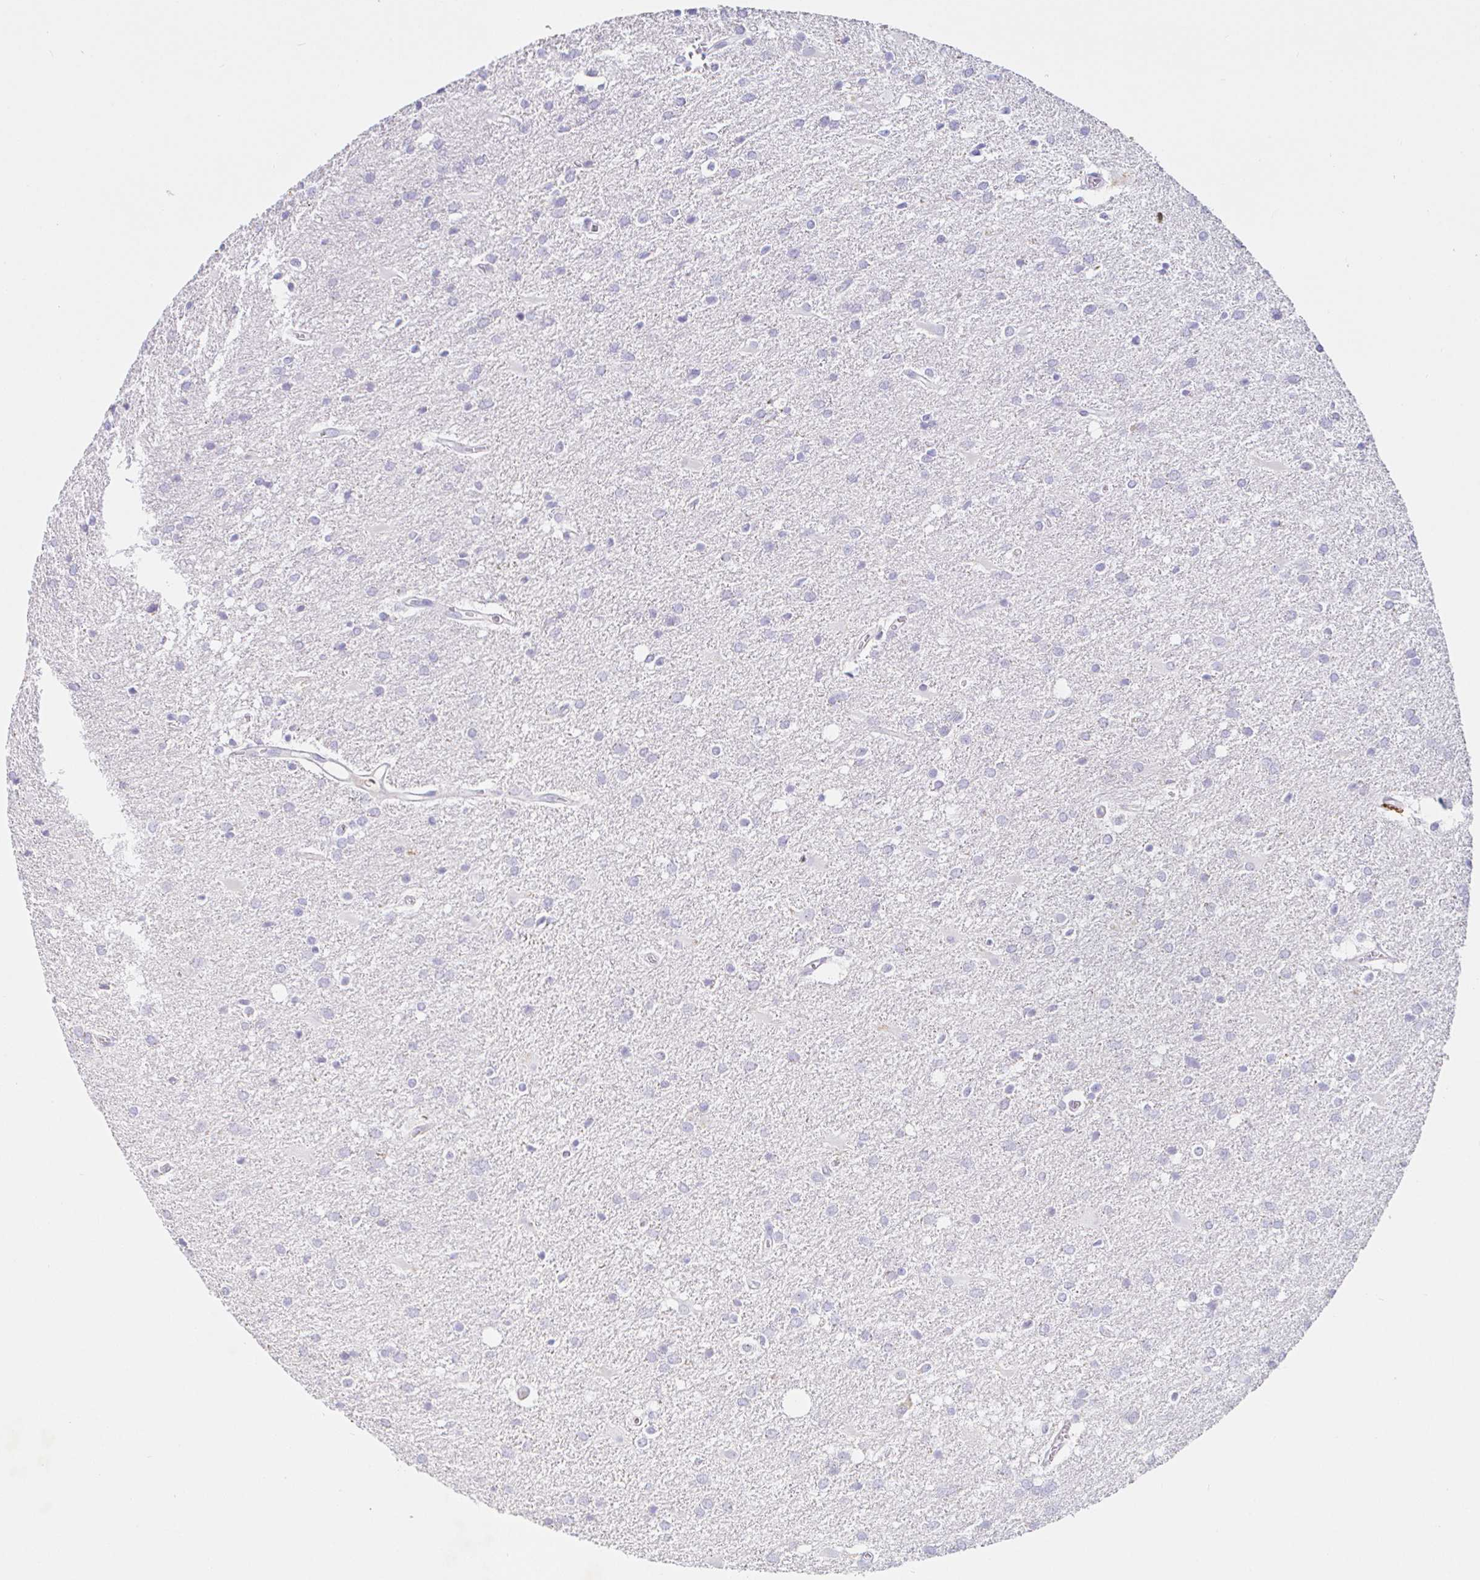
{"staining": {"intensity": "negative", "quantity": "none", "location": "none"}, "tissue": "glioma", "cell_type": "Tumor cells", "image_type": "cancer", "snomed": [{"axis": "morphology", "description": "Glioma, malignant, Low grade"}, {"axis": "topography", "description": "Brain"}], "caption": "Photomicrograph shows no significant protein expression in tumor cells of malignant glioma (low-grade). (Brightfield microscopy of DAB immunohistochemistry at high magnification).", "gene": "SAA4", "patient": {"sex": "male", "age": 66}}